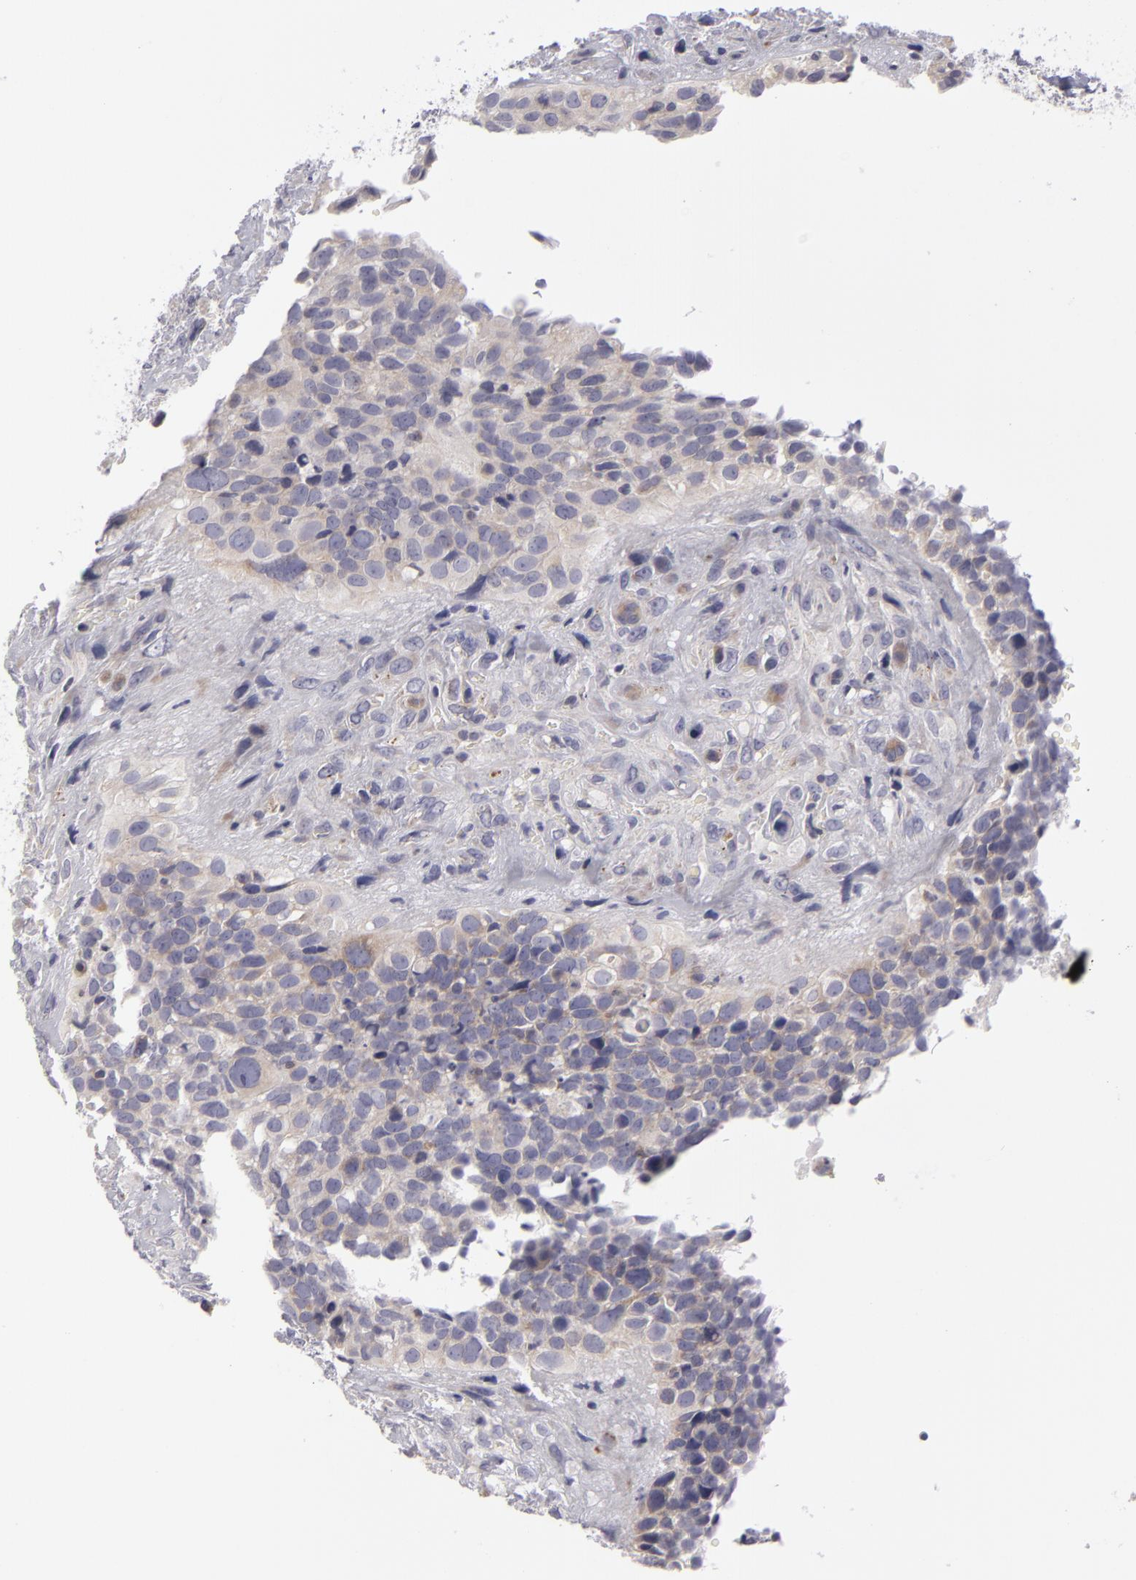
{"staining": {"intensity": "weak", "quantity": "25%-75%", "location": "cytoplasmic/membranous"}, "tissue": "breast cancer", "cell_type": "Tumor cells", "image_type": "cancer", "snomed": [{"axis": "morphology", "description": "Neoplasm, malignant, NOS"}, {"axis": "topography", "description": "Breast"}], "caption": "Protein expression analysis of breast neoplasm (malignant) reveals weak cytoplasmic/membranous staining in about 25%-75% of tumor cells.", "gene": "ATP2B3", "patient": {"sex": "female", "age": 50}}